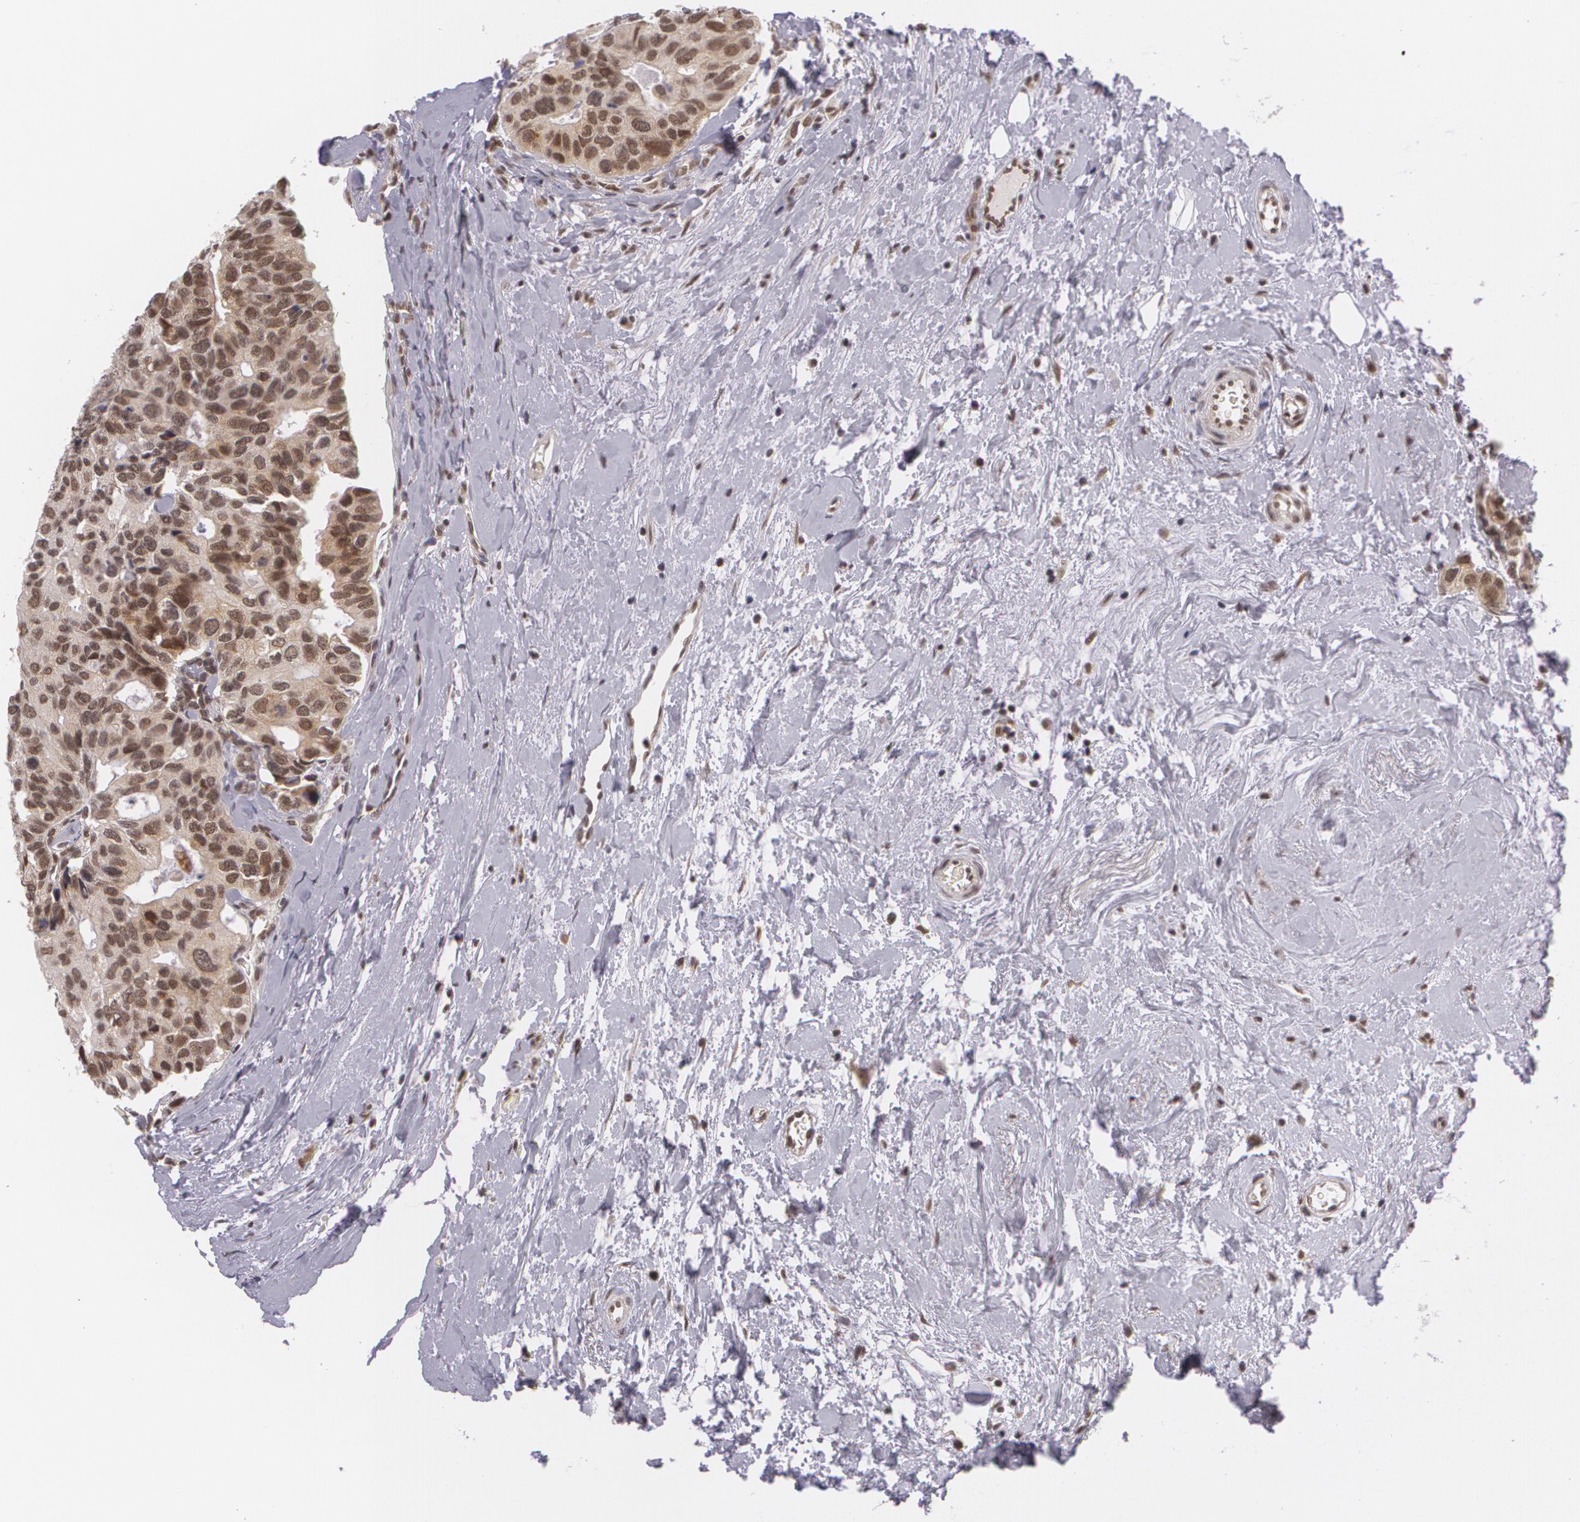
{"staining": {"intensity": "moderate", "quantity": ">75%", "location": "cytoplasmic/membranous,nuclear"}, "tissue": "breast cancer", "cell_type": "Tumor cells", "image_type": "cancer", "snomed": [{"axis": "morphology", "description": "Duct carcinoma"}, {"axis": "topography", "description": "Breast"}], "caption": "High-magnification brightfield microscopy of intraductal carcinoma (breast) stained with DAB (brown) and counterstained with hematoxylin (blue). tumor cells exhibit moderate cytoplasmic/membranous and nuclear staining is seen in about>75% of cells.", "gene": "ALX1", "patient": {"sex": "female", "age": 69}}